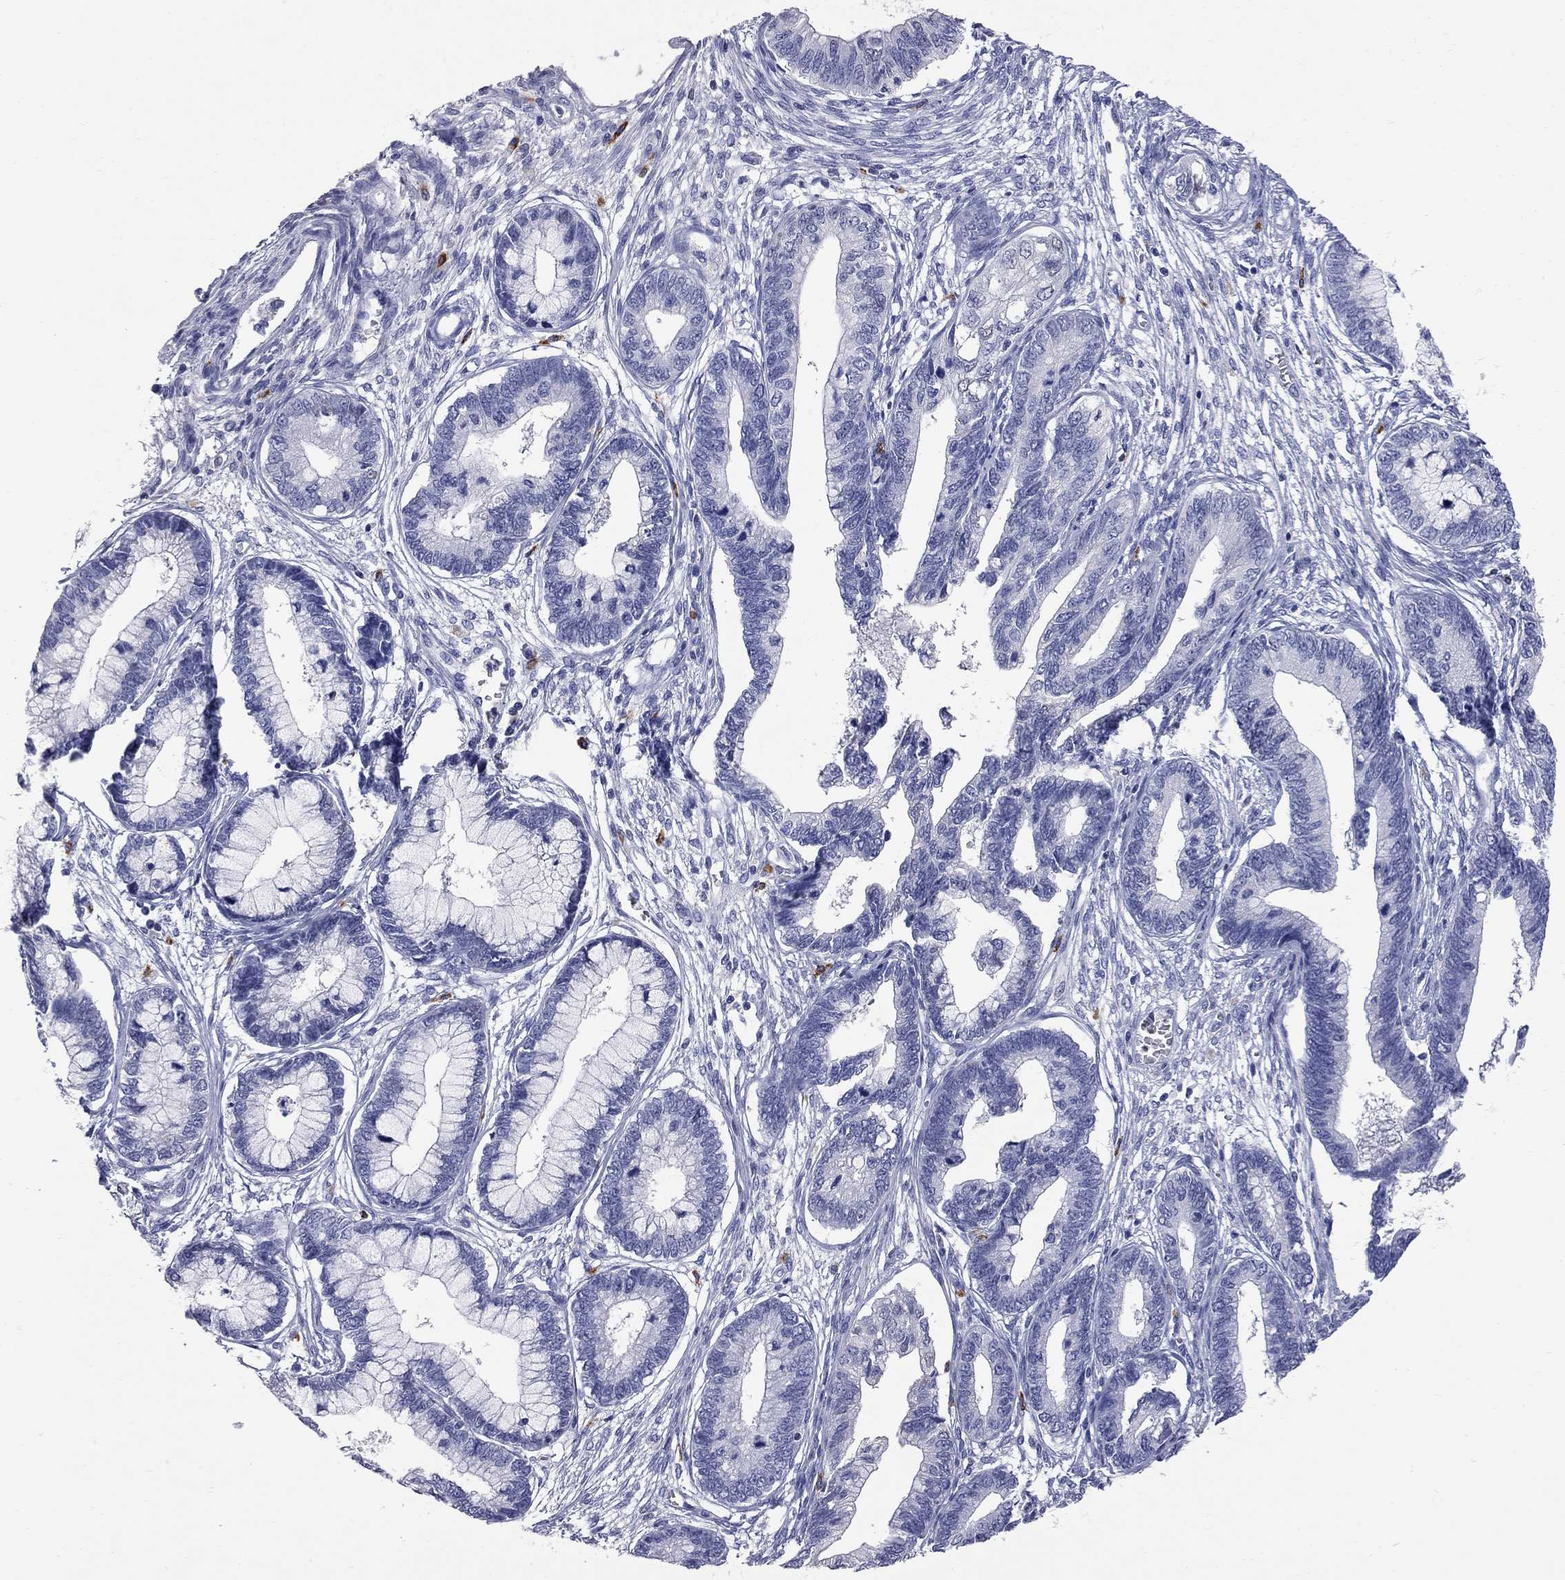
{"staining": {"intensity": "negative", "quantity": "none", "location": "none"}, "tissue": "cervical cancer", "cell_type": "Tumor cells", "image_type": "cancer", "snomed": [{"axis": "morphology", "description": "Adenocarcinoma, NOS"}, {"axis": "topography", "description": "Cervix"}], "caption": "Tumor cells are negative for brown protein staining in cervical adenocarcinoma.", "gene": "FAM221B", "patient": {"sex": "female", "age": 44}}